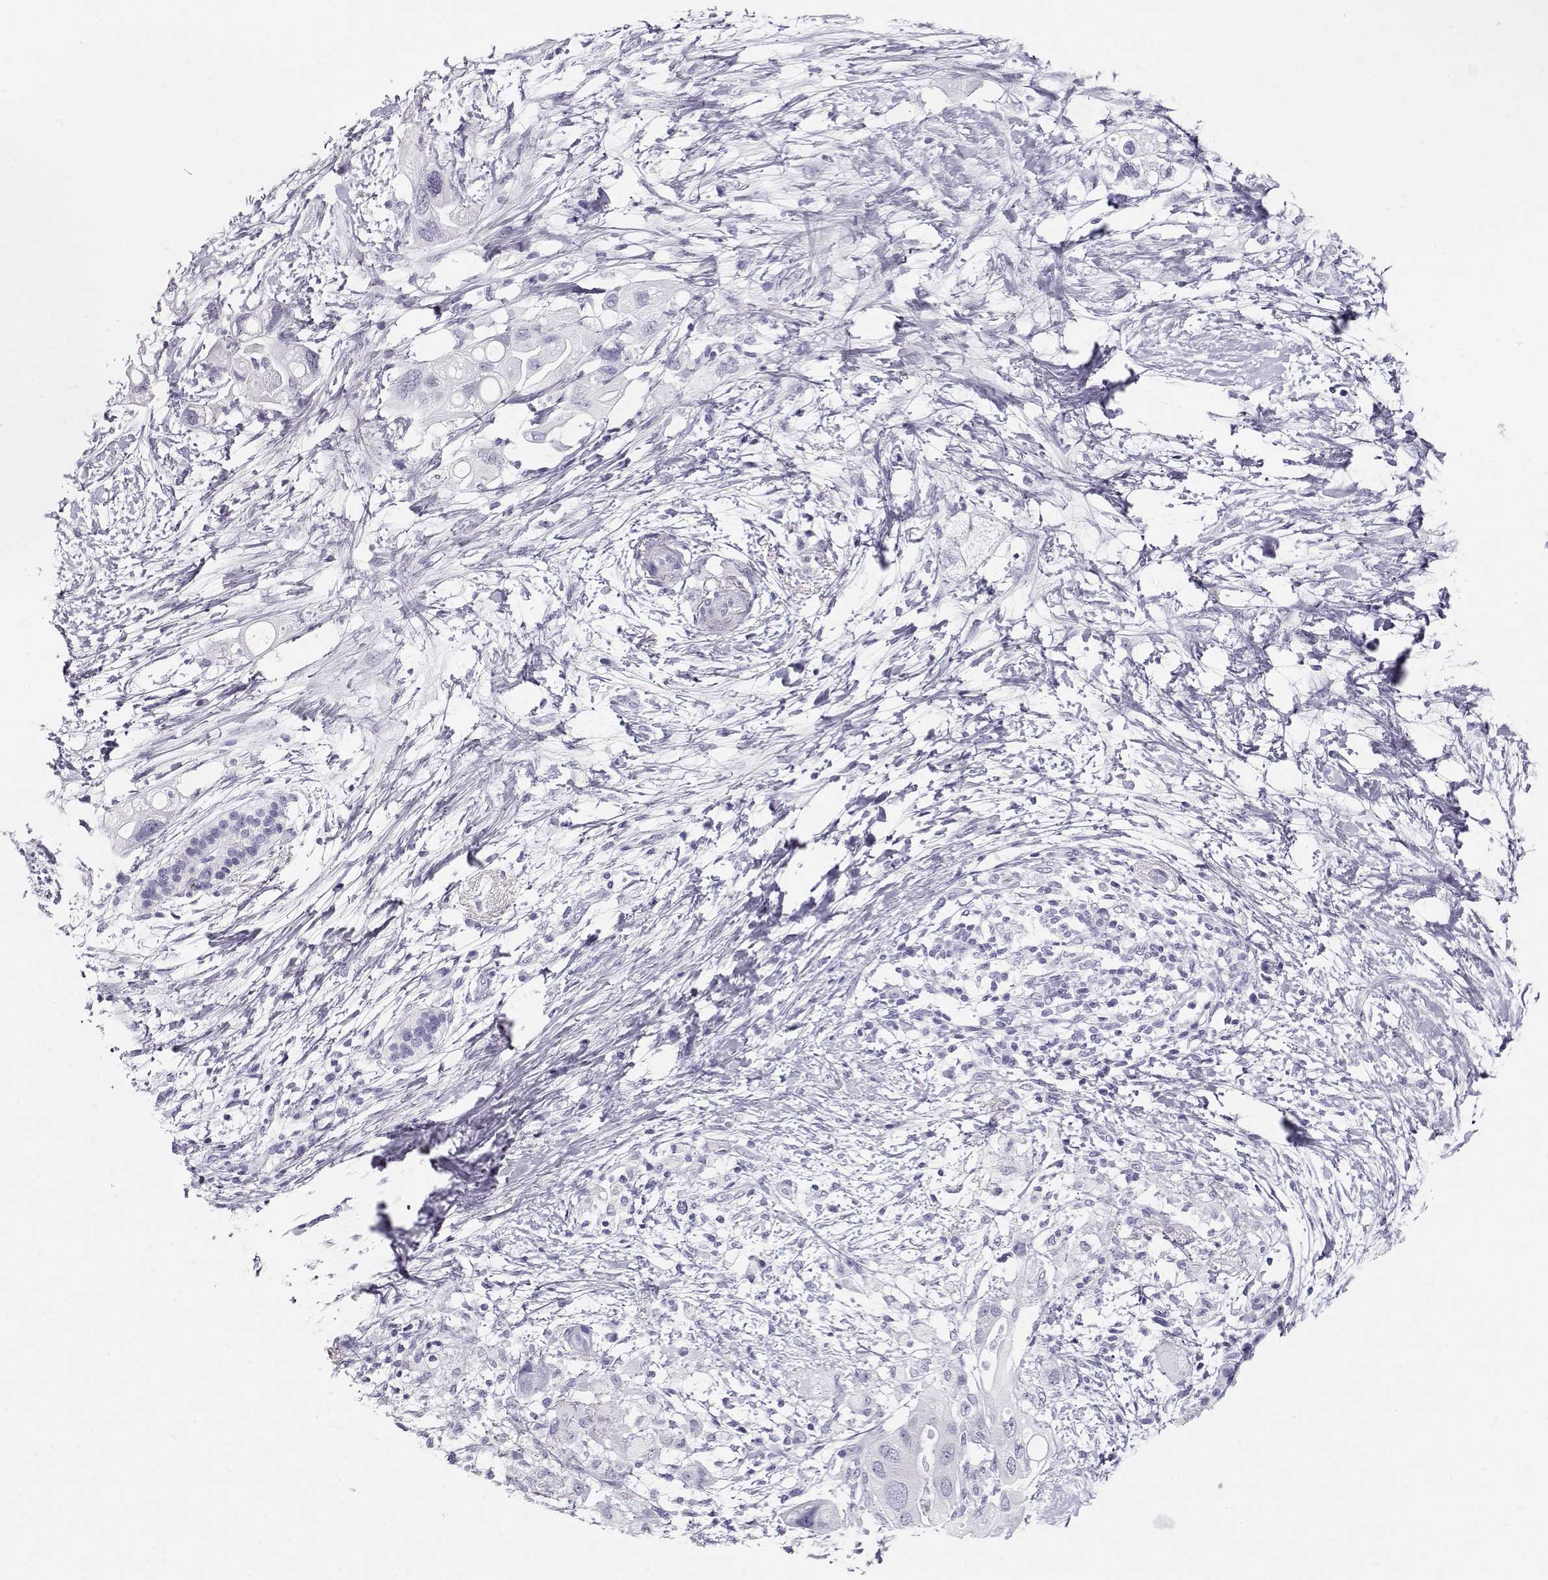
{"staining": {"intensity": "negative", "quantity": "none", "location": "none"}, "tissue": "pancreatic cancer", "cell_type": "Tumor cells", "image_type": "cancer", "snomed": [{"axis": "morphology", "description": "Adenocarcinoma, NOS"}, {"axis": "topography", "description": "Pancreas"}], "caption": "This is an immunohistochemistry image of human pancreatic cancer. There is no staining in tumor cells.", "gene": "MAGEC1", "patient": {"sex": "female", "age": 72}}